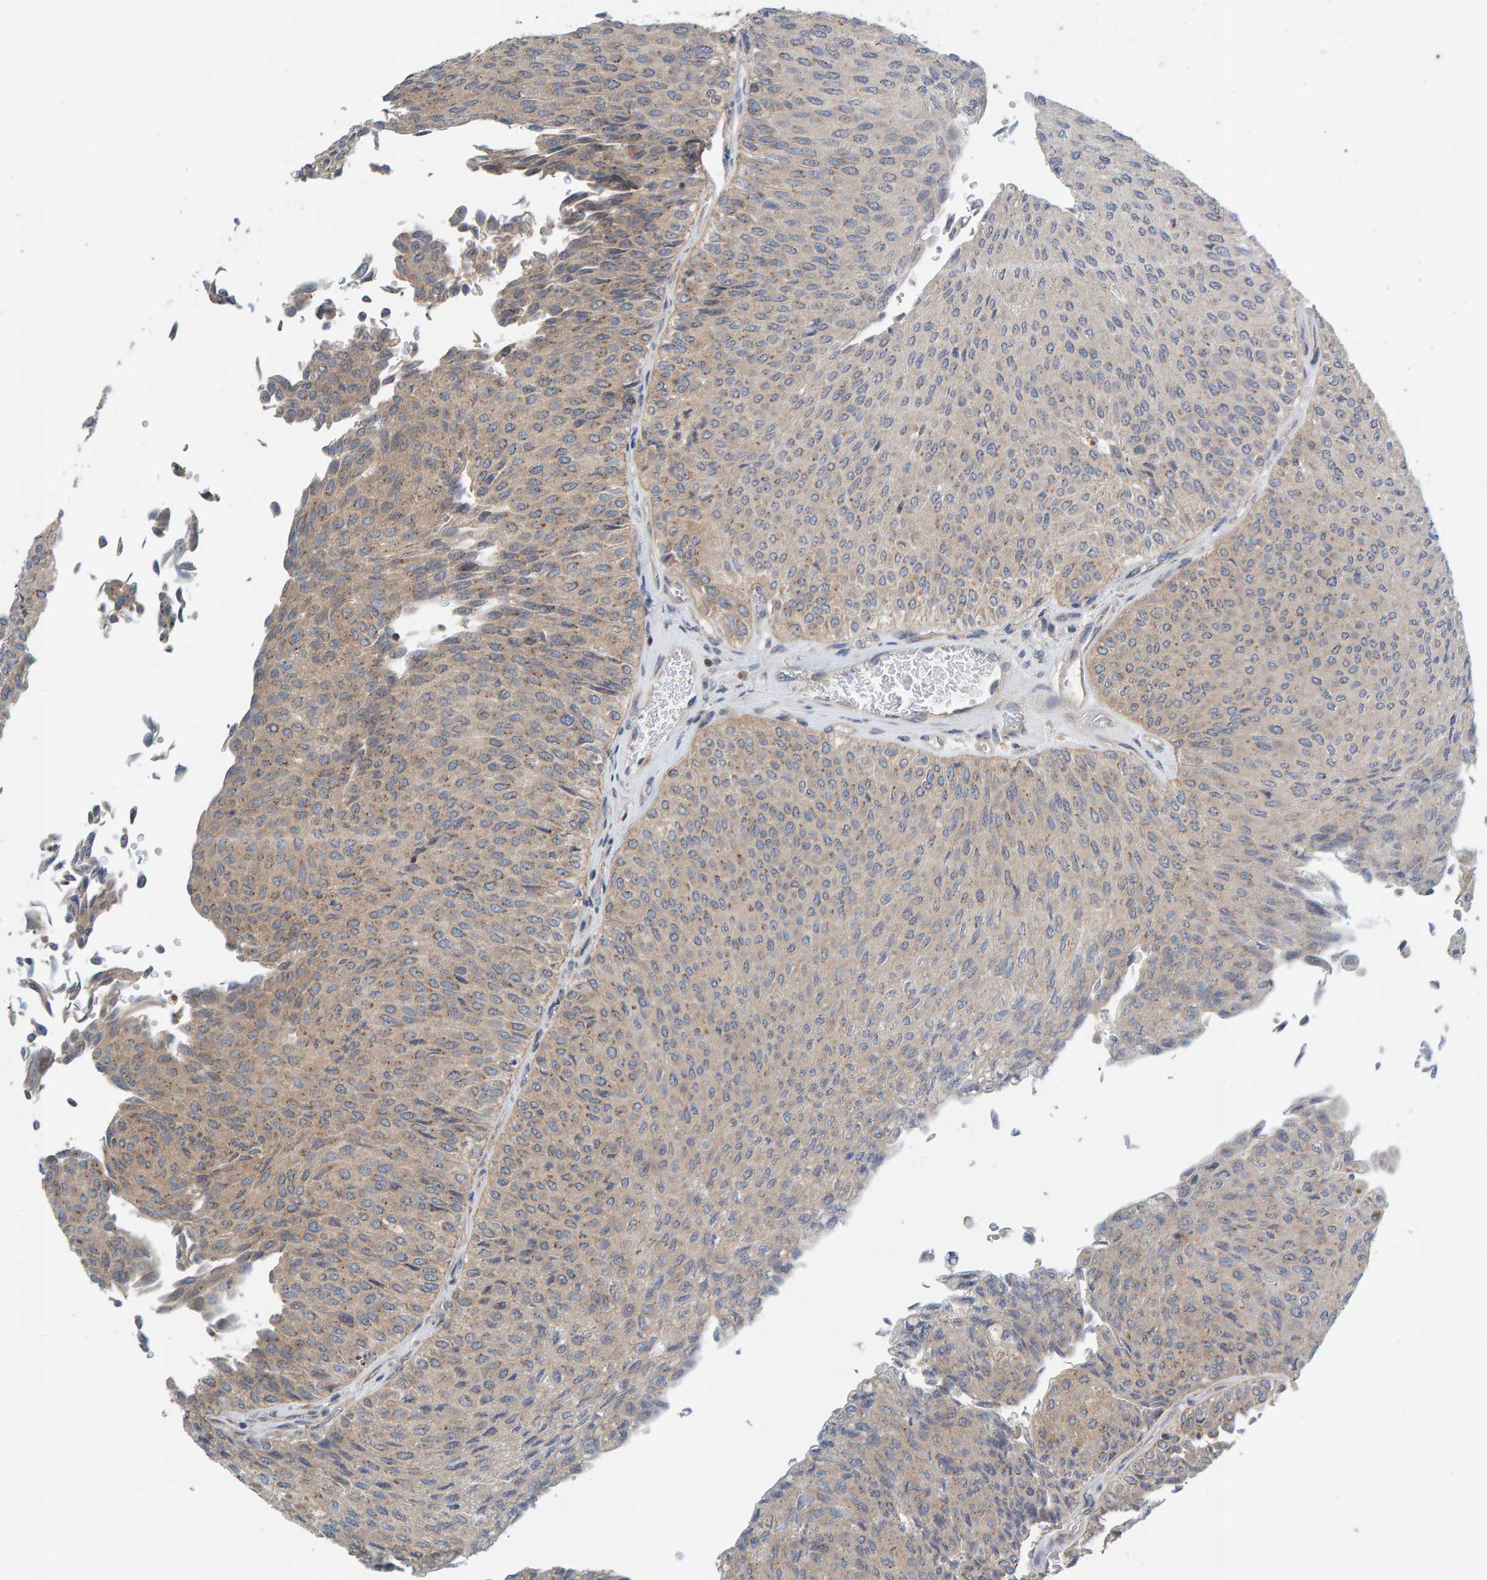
{"staining": {"intensity": "weak", "quantity": "25%-75%", "location": "cytoplasmic/membranous"}, "tissue": "urothelial cancer", "cell_type": "Tumor cells", "image_type": "cancer", "snomed": [{"axis": "morphology", "description": "Urothelial carcinoma, Low grade"}, {"axis": "topography", "description": "Urinary bladder"}], "caption": "Human low-grade urothelial carcinoma stained with a protein marker displays weak staining in tumor cells.", "gene": "CCM2", "patient": {"sex": "male", "age": 78}}